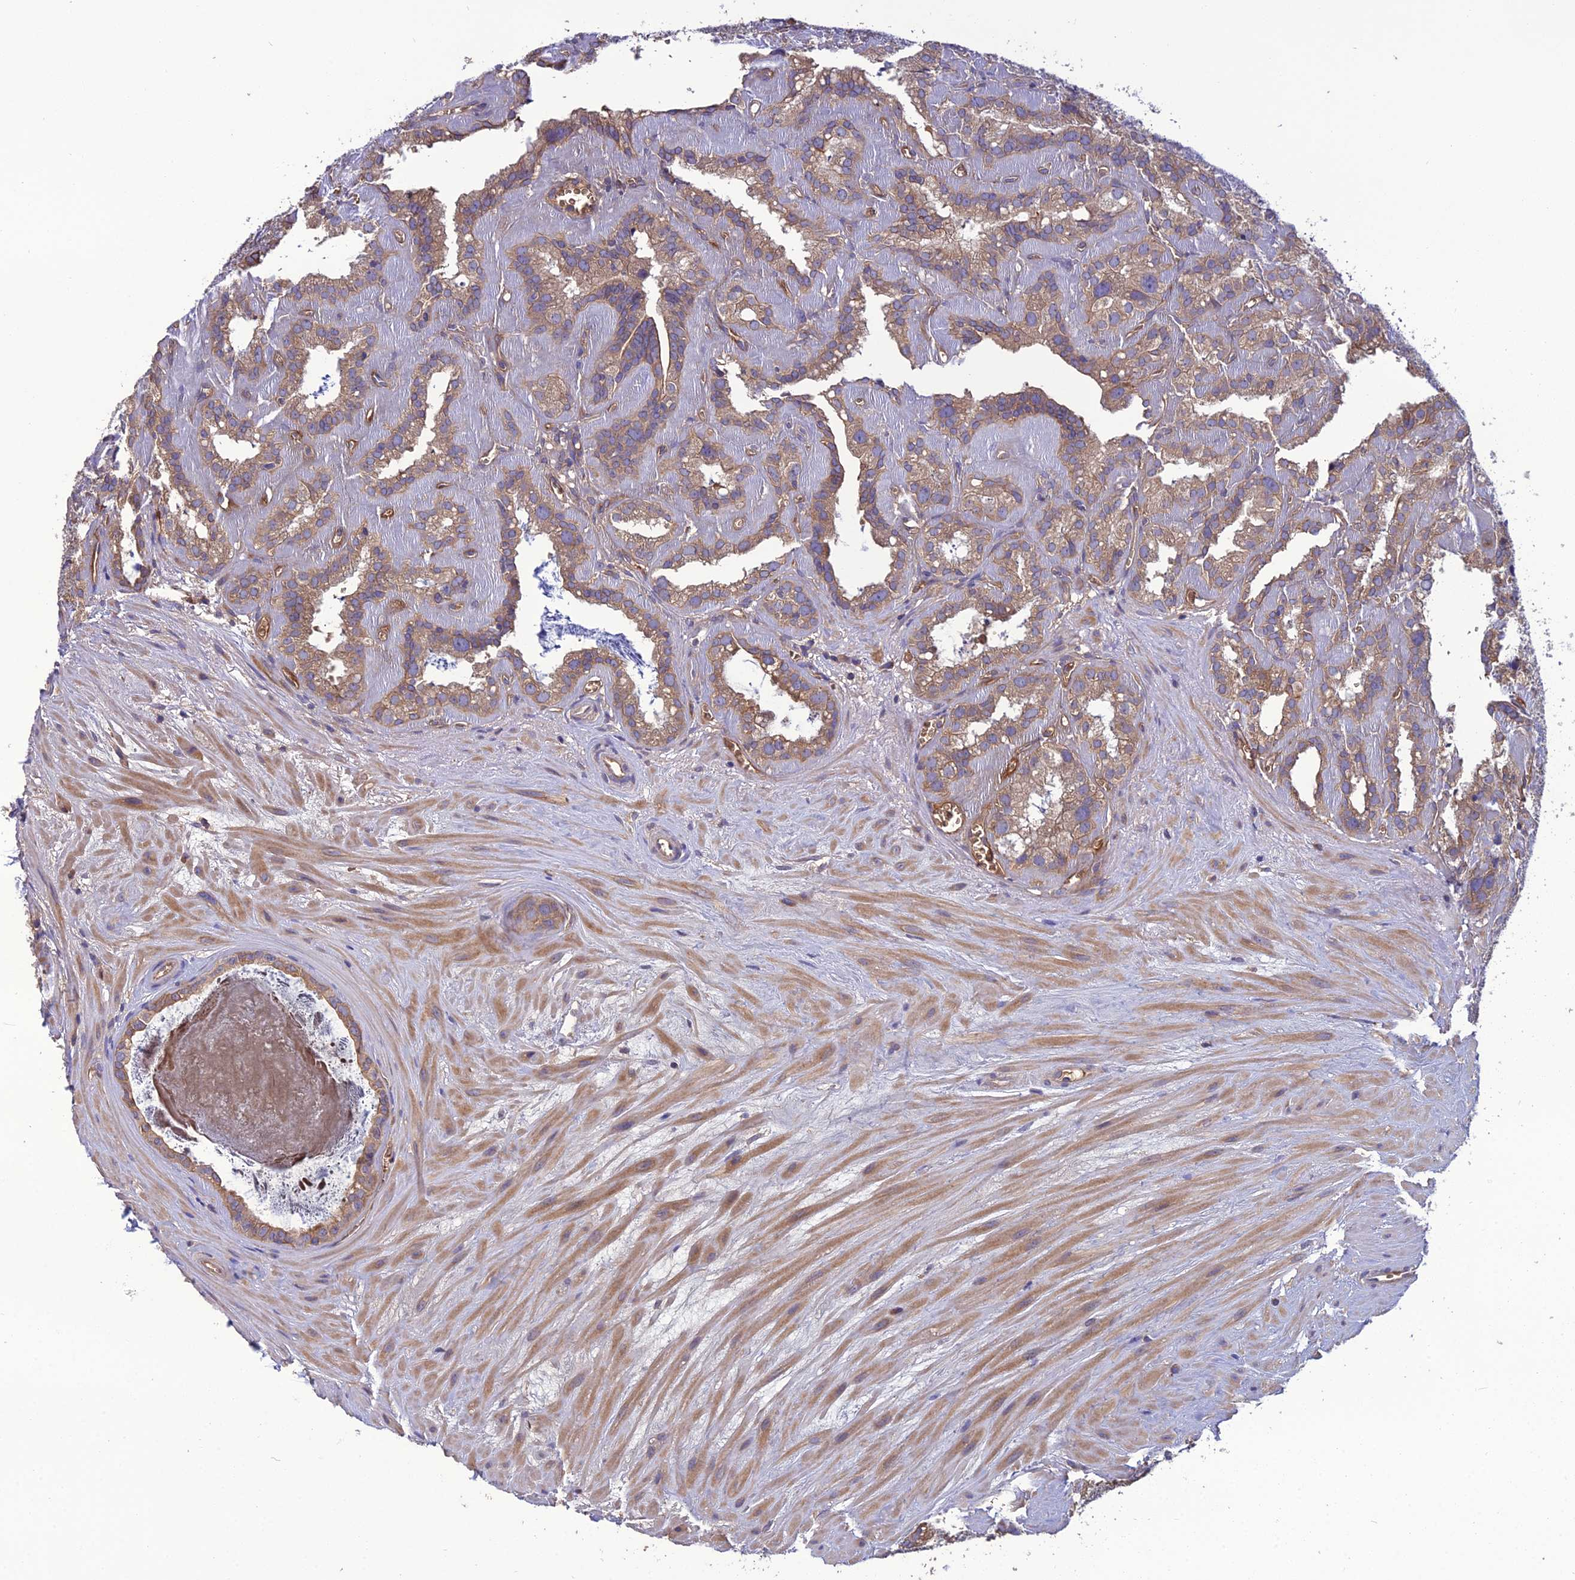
{"staining": {"intensity": "moderate", "quantity": "25%-75%", "location": "cytoplasmic/membranous"}, "tissue": "seminal vesicle", "cell_type": "Glandular cells", "image_type": "normal", "snomed": [{"axis": "morphology", "description": "Normal tissue, NOS"}, {"axis": "topography", "description": "Prostate"}, {"axis": "topography", "description": "Seminal veicle"}], "caption": "Approximately 25%-75% of glandular cells in benign human seminal vesicle show moderate cytoplasmic/membranous protein expression as visualized by brown immunohistochemical staining.", "gene": "GALR2", "patient": {"sex": "male", "age": 59}}